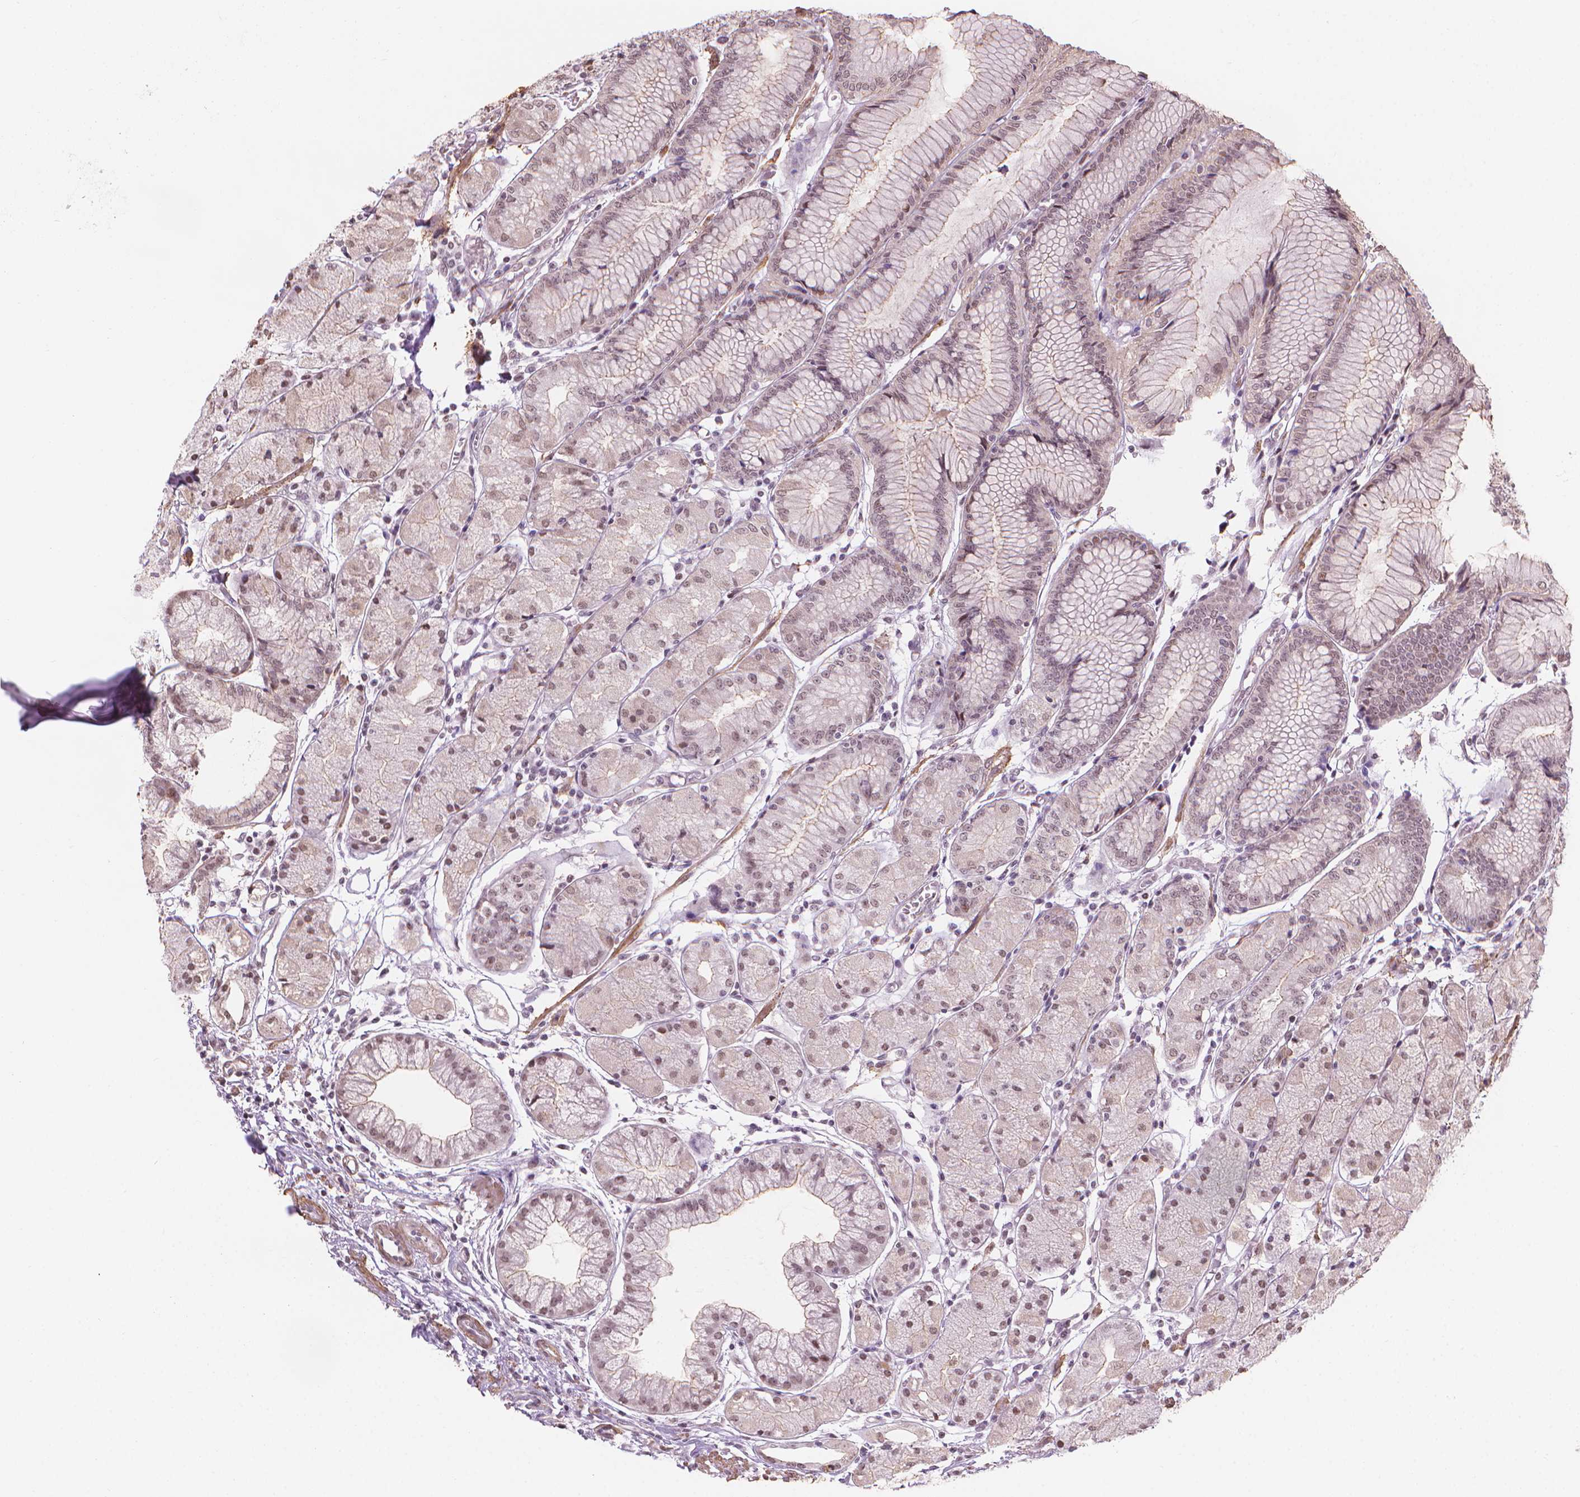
{"staining": {"intensity": "moderate", "quantity": "25%-75%", "location": "nuclear"}, "tissue": "stomach", "cell_type": "Glandular cells", "image_type": "normal", "snomed": [{"axis": "morphology", "description": "Normal tissue, NOS"}, {"axis": "topography", "description": "Stomach, upper"}], "caption": "A brown stain highlights moderate nuclear staining of a protein in glandular cells of benign human stomach.", "gene": "HOXD4", "patient": {"sex": "male", "age": 69}}